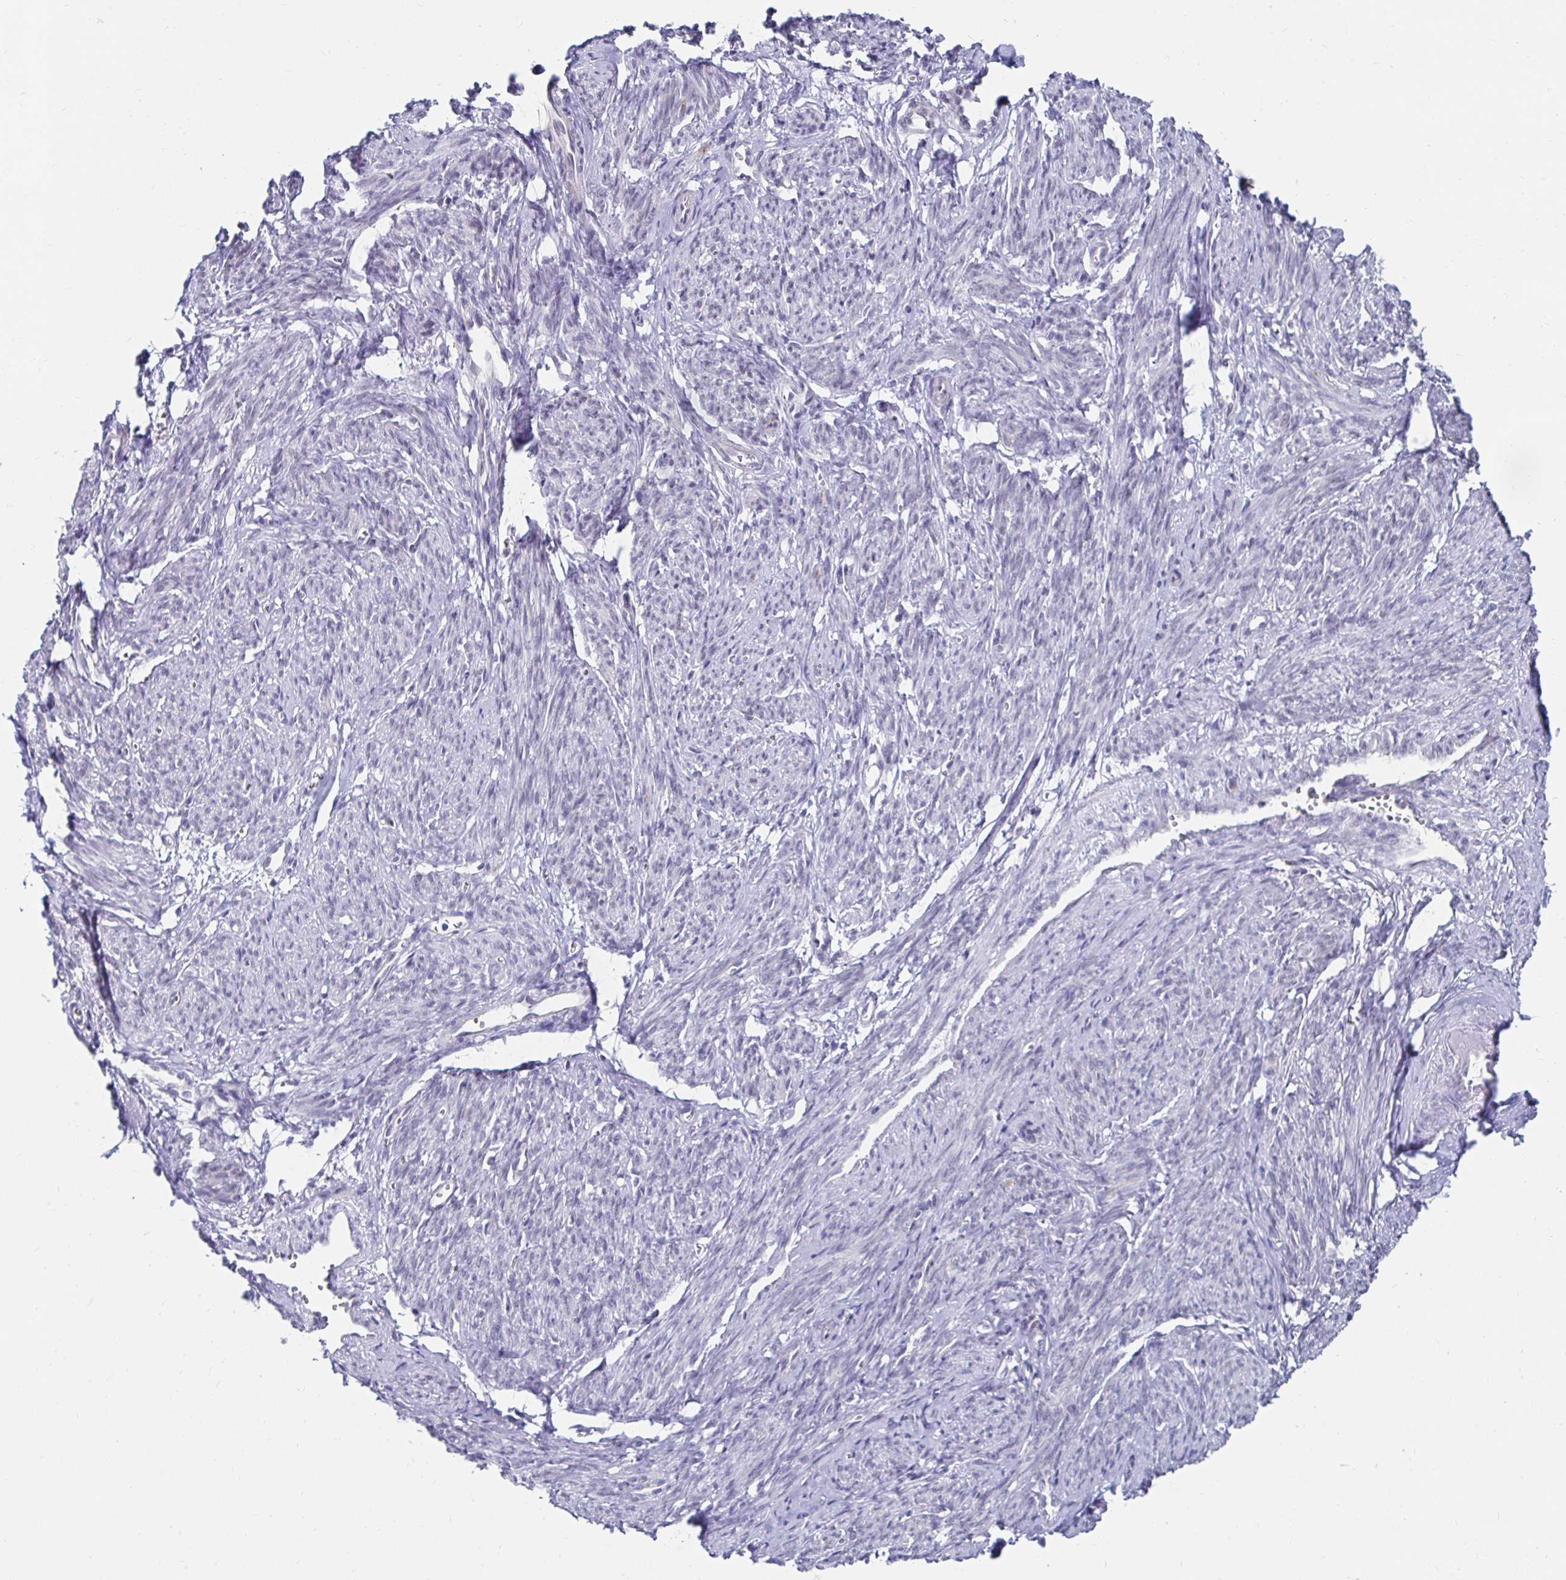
{"staining": {"intensity": "negative", "quantity": "none", "location": "none"}, "tissue": "smooth muscle", "cell_type": "Smooth muscle cells", "image_type": "normal", "snomed": [{"axis": "morphology", "description": "Normal tissue, NOS"}, {"axis": "topography", "description": "Smooth muscle"}], "caption": "A photomicrograph of human smooth muscle is negative for staining in smooth muscle cells. (Brightfield microscopy of DAB (3,3'-diaminobenzidine) immunohistochemistry (IHC) at high magnification).", "gene": "NOCT", "patient": {"sex": "female", "age": 65}}